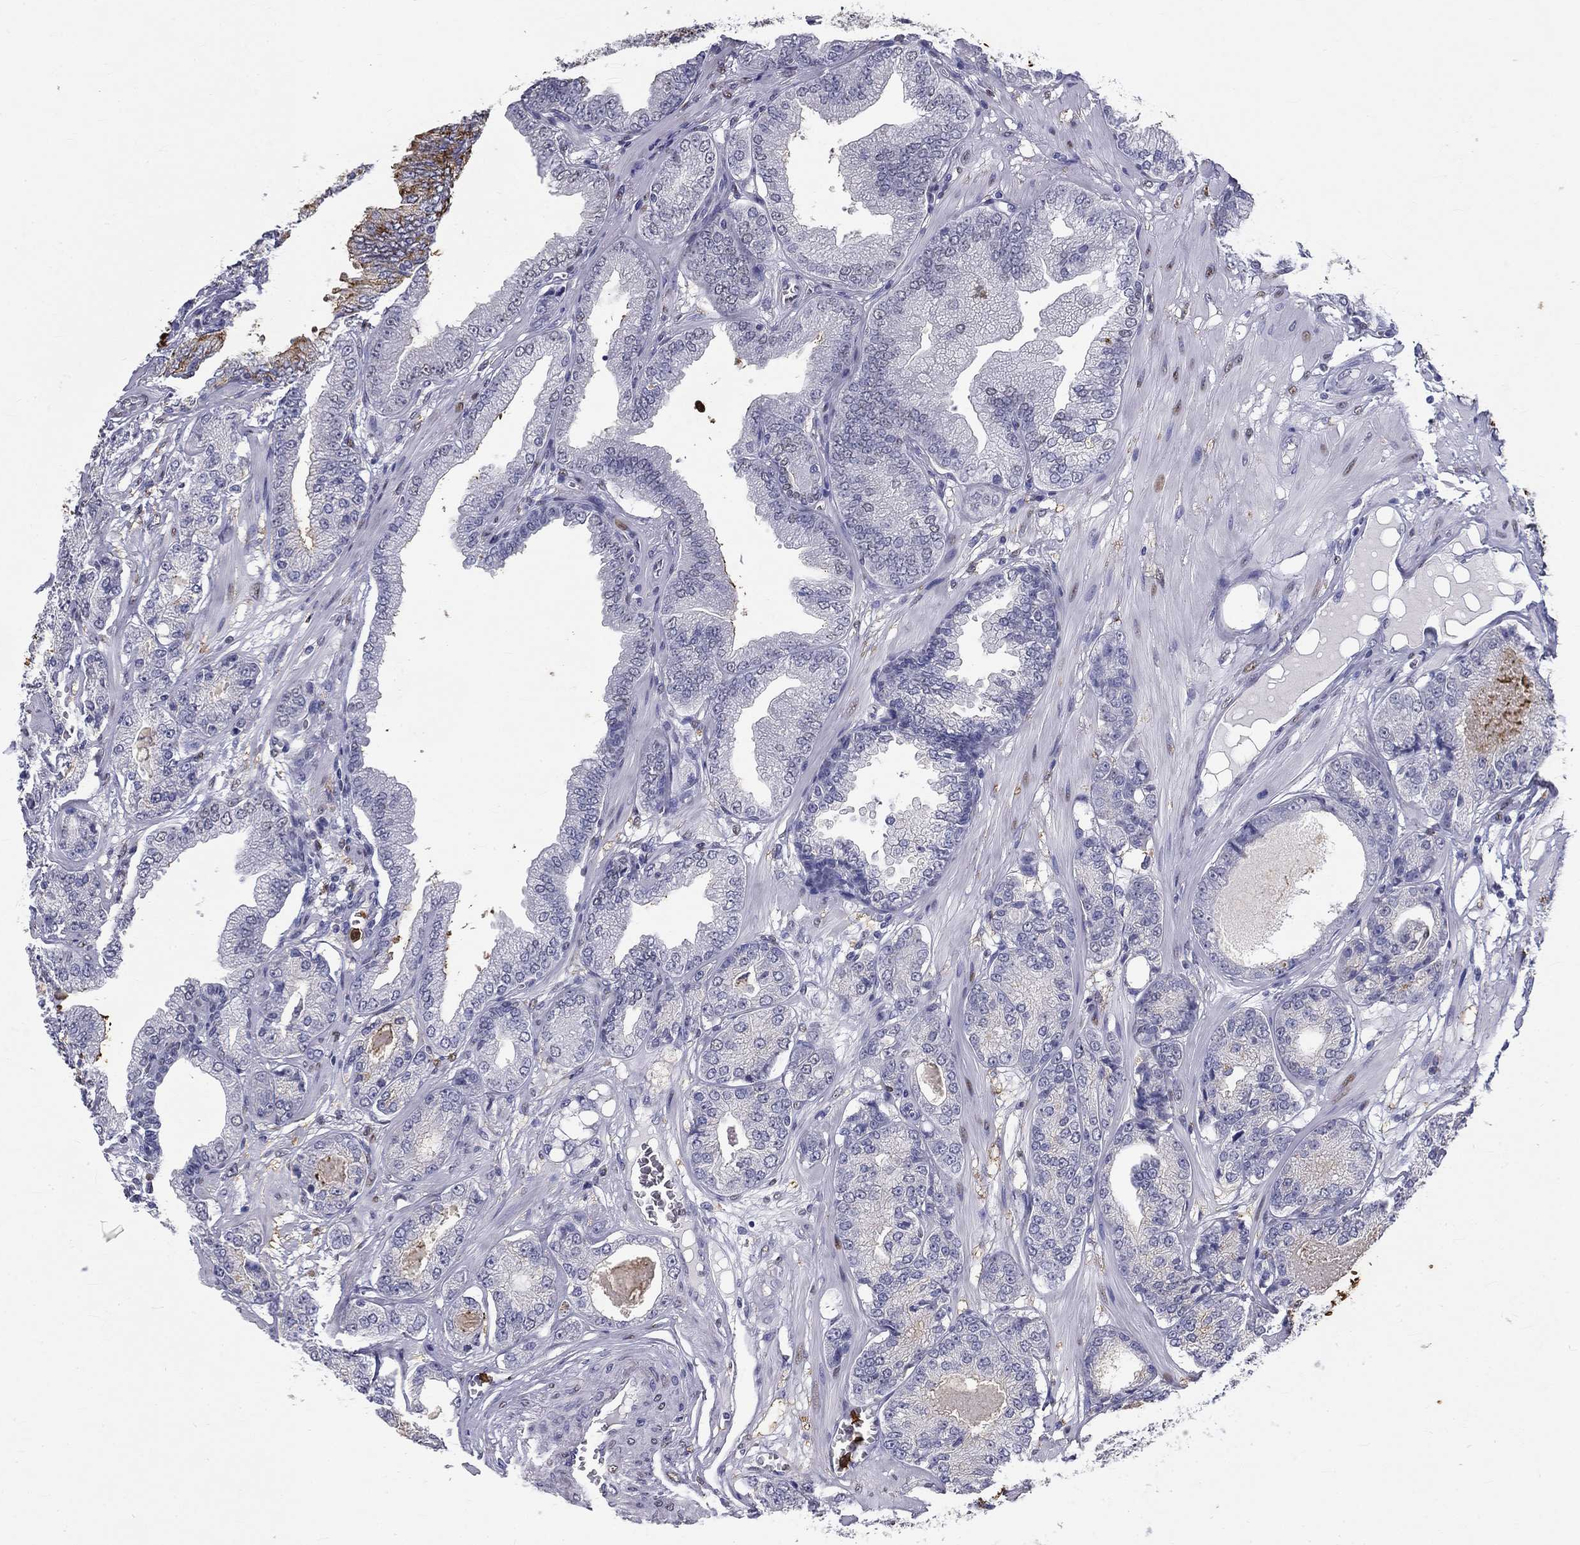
{"staining": {"intensity": "negative", "quantity": "none", "location": "none"}, "tissue": "prostate cancer", "cell_type": "Tumor cells", "image_type": "cancer", "snomed": [{"axis": "morphology", "description": "Adenocarcinoma, NOS"}, {"axis": "topography", "description": "Prostate"}], "caption": "Image shows no protein positivity in tumor cells of adenocarcinoma (prostate) tissue.", "gene": "IGSF8", "patient": {"sex": "male", "age": 64}}